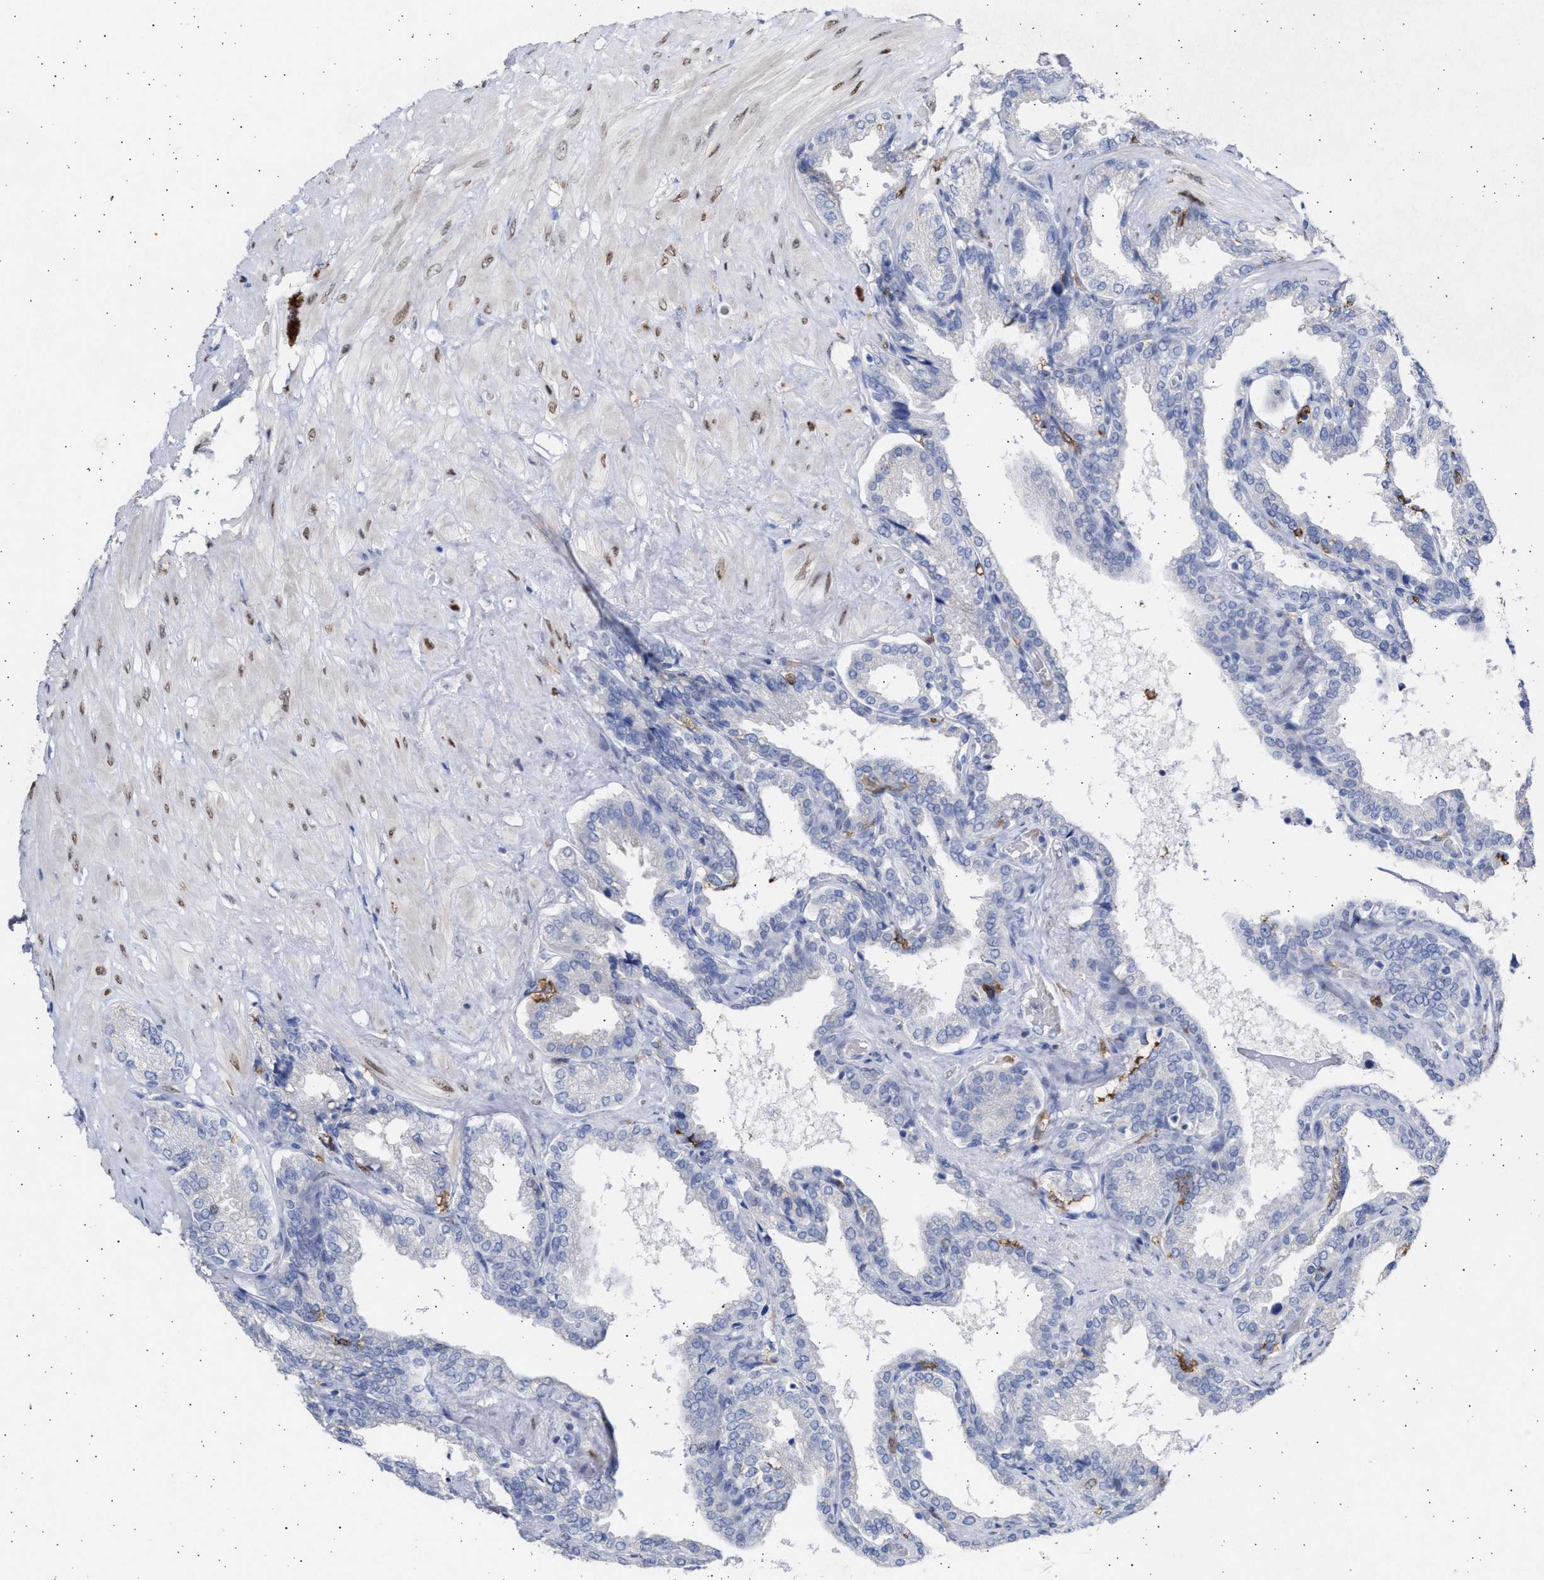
{"staining": {"intensity": "negative", "quantity": "none", "location": "none"}, "tissue": "seminal vesicle", "cell_type": "Glandular cells", "image_type": "normal", "snomed": [{"axis": "morphology", "description": "Normal tissue, NOS"}, {"axis": "topography", "description": "Seminal veicle"}], "caption": "This is an immunohistochemistry (IHC) histopathology image of normal human seminal vesicle. There is no staining in glandular cells.", "gene": "FCER1A", "patient": {"sex": "male", "age": 46}}